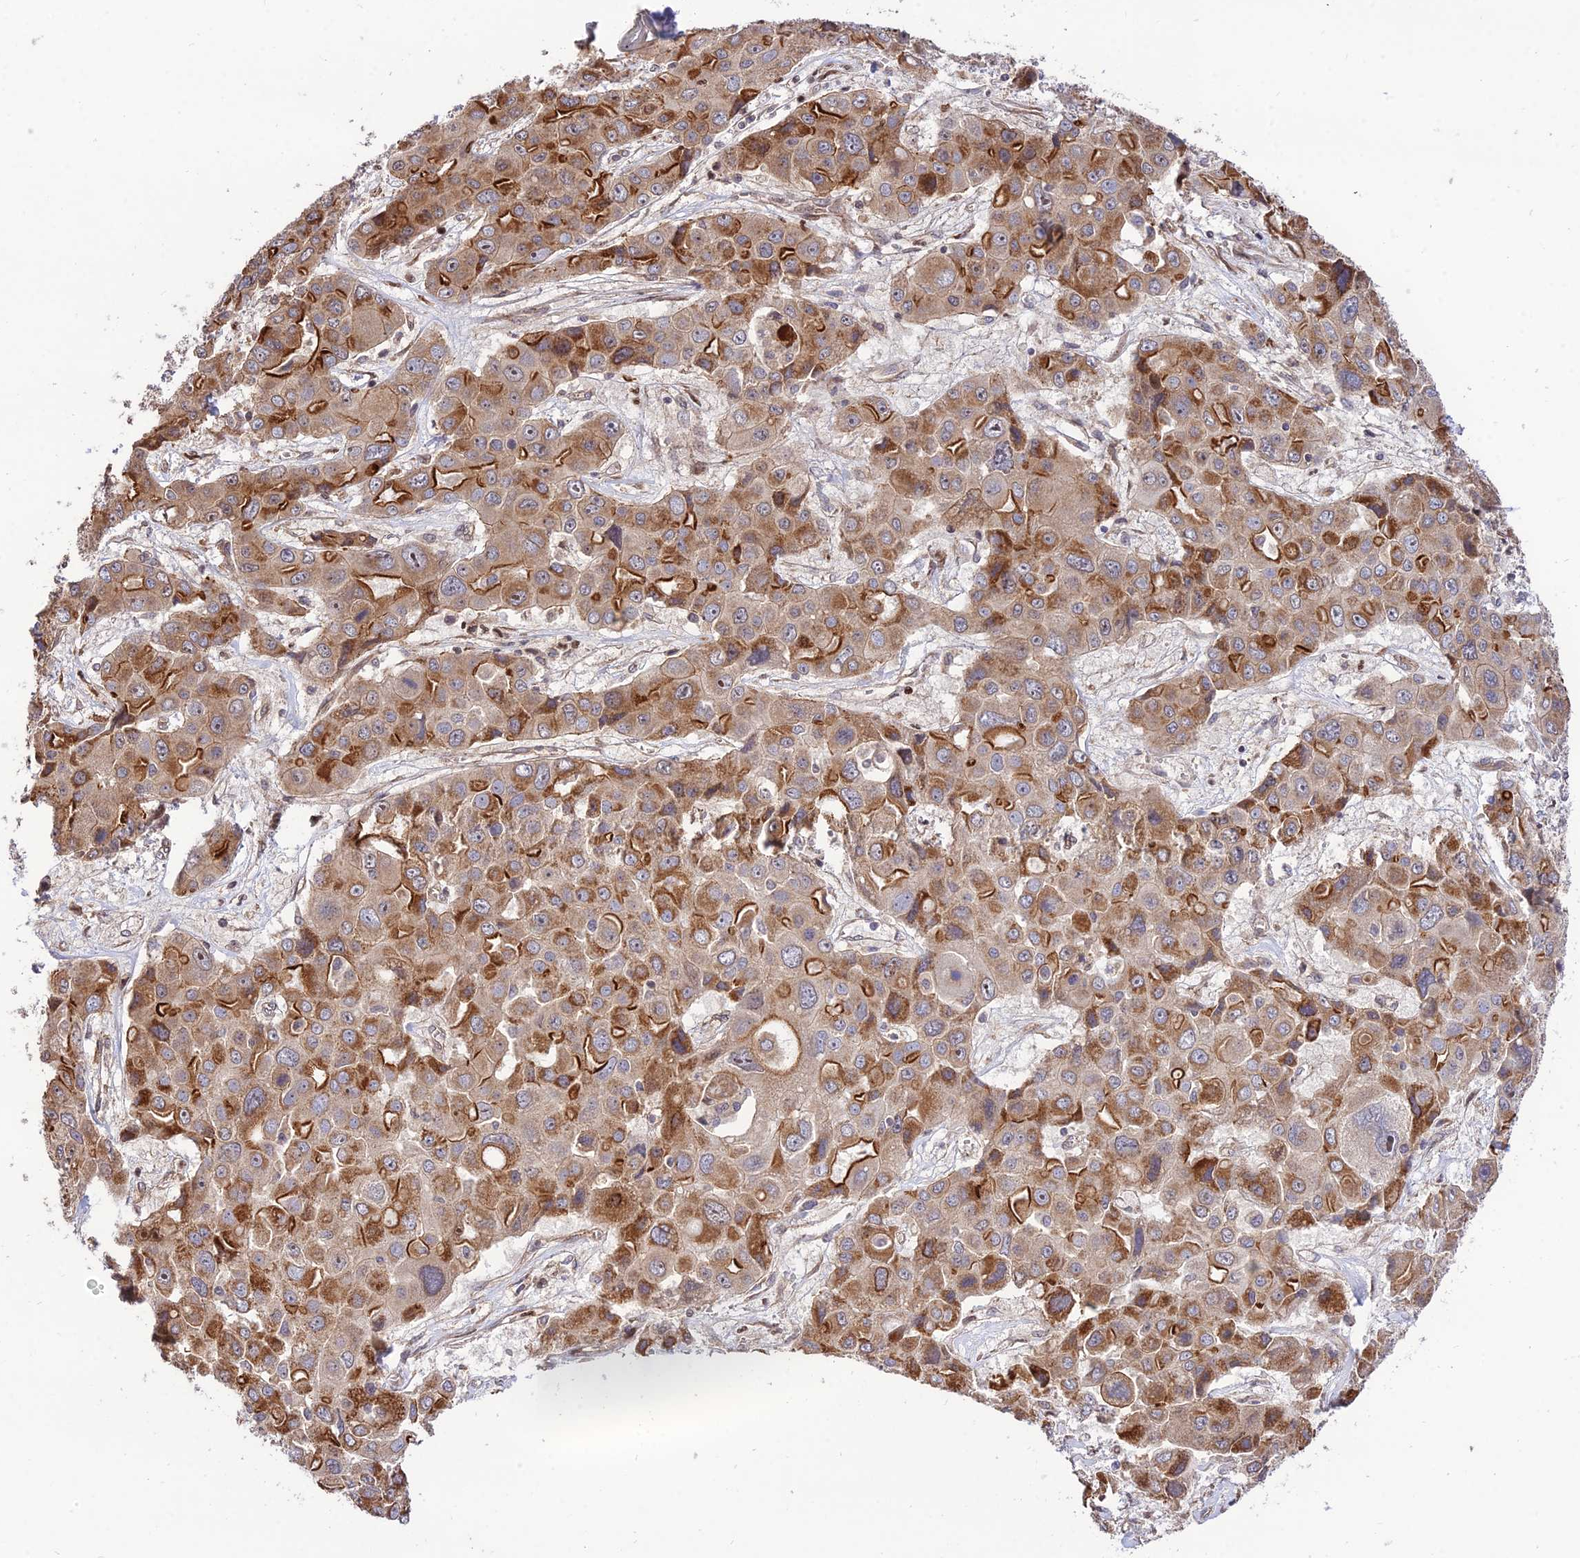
{"staining": {"intensity": "moderate", "quantity": ">75%", "location": "cytoplasmic/membranous"}, "tissue": "liver cancer", "cell_type": "Tumor cells", "image_type": "cancer", "snomed": [{"axis": "morphology", "description": "Cholangiocarcinoma"}, {"axis": "topography", "description": "Liver"}], "caption": "The image demonstrates a brown stain indicating the presence of a protein in the cytoplasmic/membranous of tumor cells in liver cholangiocarcinoma. The staining is performed using DAB (3,3'-diaminobenzidine) brown chromogen to label protein expression. The nuclei are counter-stained blue using hematoxylin.", "gene": "SMG6", "patient": {"sex": "male", "age": 67}}